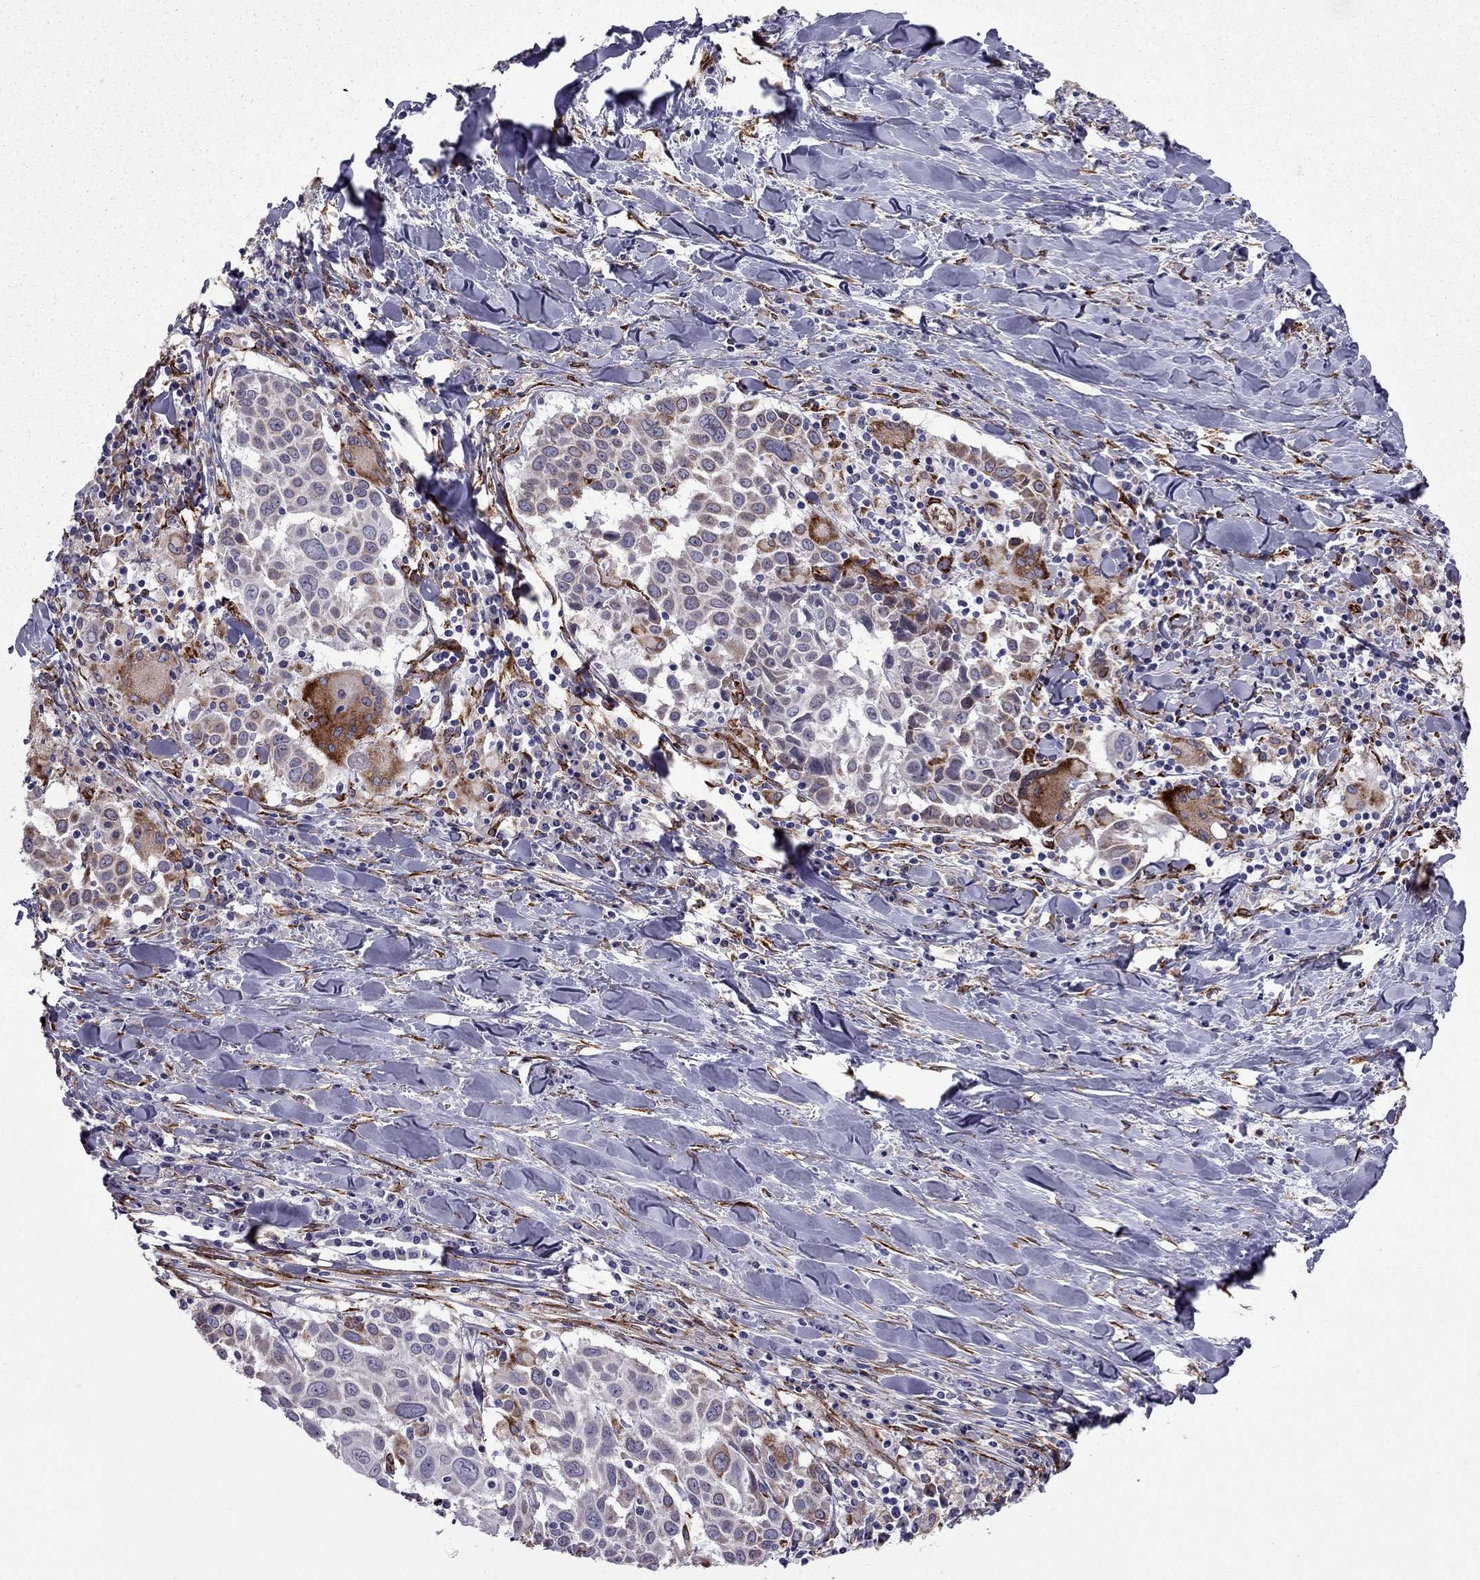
{"staining": {"intensity": "moderate", "quantity": "<25%", "location": "cytoplasmic/membranous"}, "tissue": "lung cancer", "cell_type": "Tumor cells", "image_type": "cancer", "snomed": [{"axis": "morphology", "description": "Squamous cell carcinoma, NOS"}, {"axis": "topography", "description": "Lung"}], "caption": "DAB (3,3'-diaminobenzidine) immunohistochemical staining of human squamous cell carcinoma (lung) demonstrates moderate cytoplasmic/membranous protein staining in about <25% of tumor cells.", "gene": "IKBIP", "patient": {"sex": "male", "age": 57}}